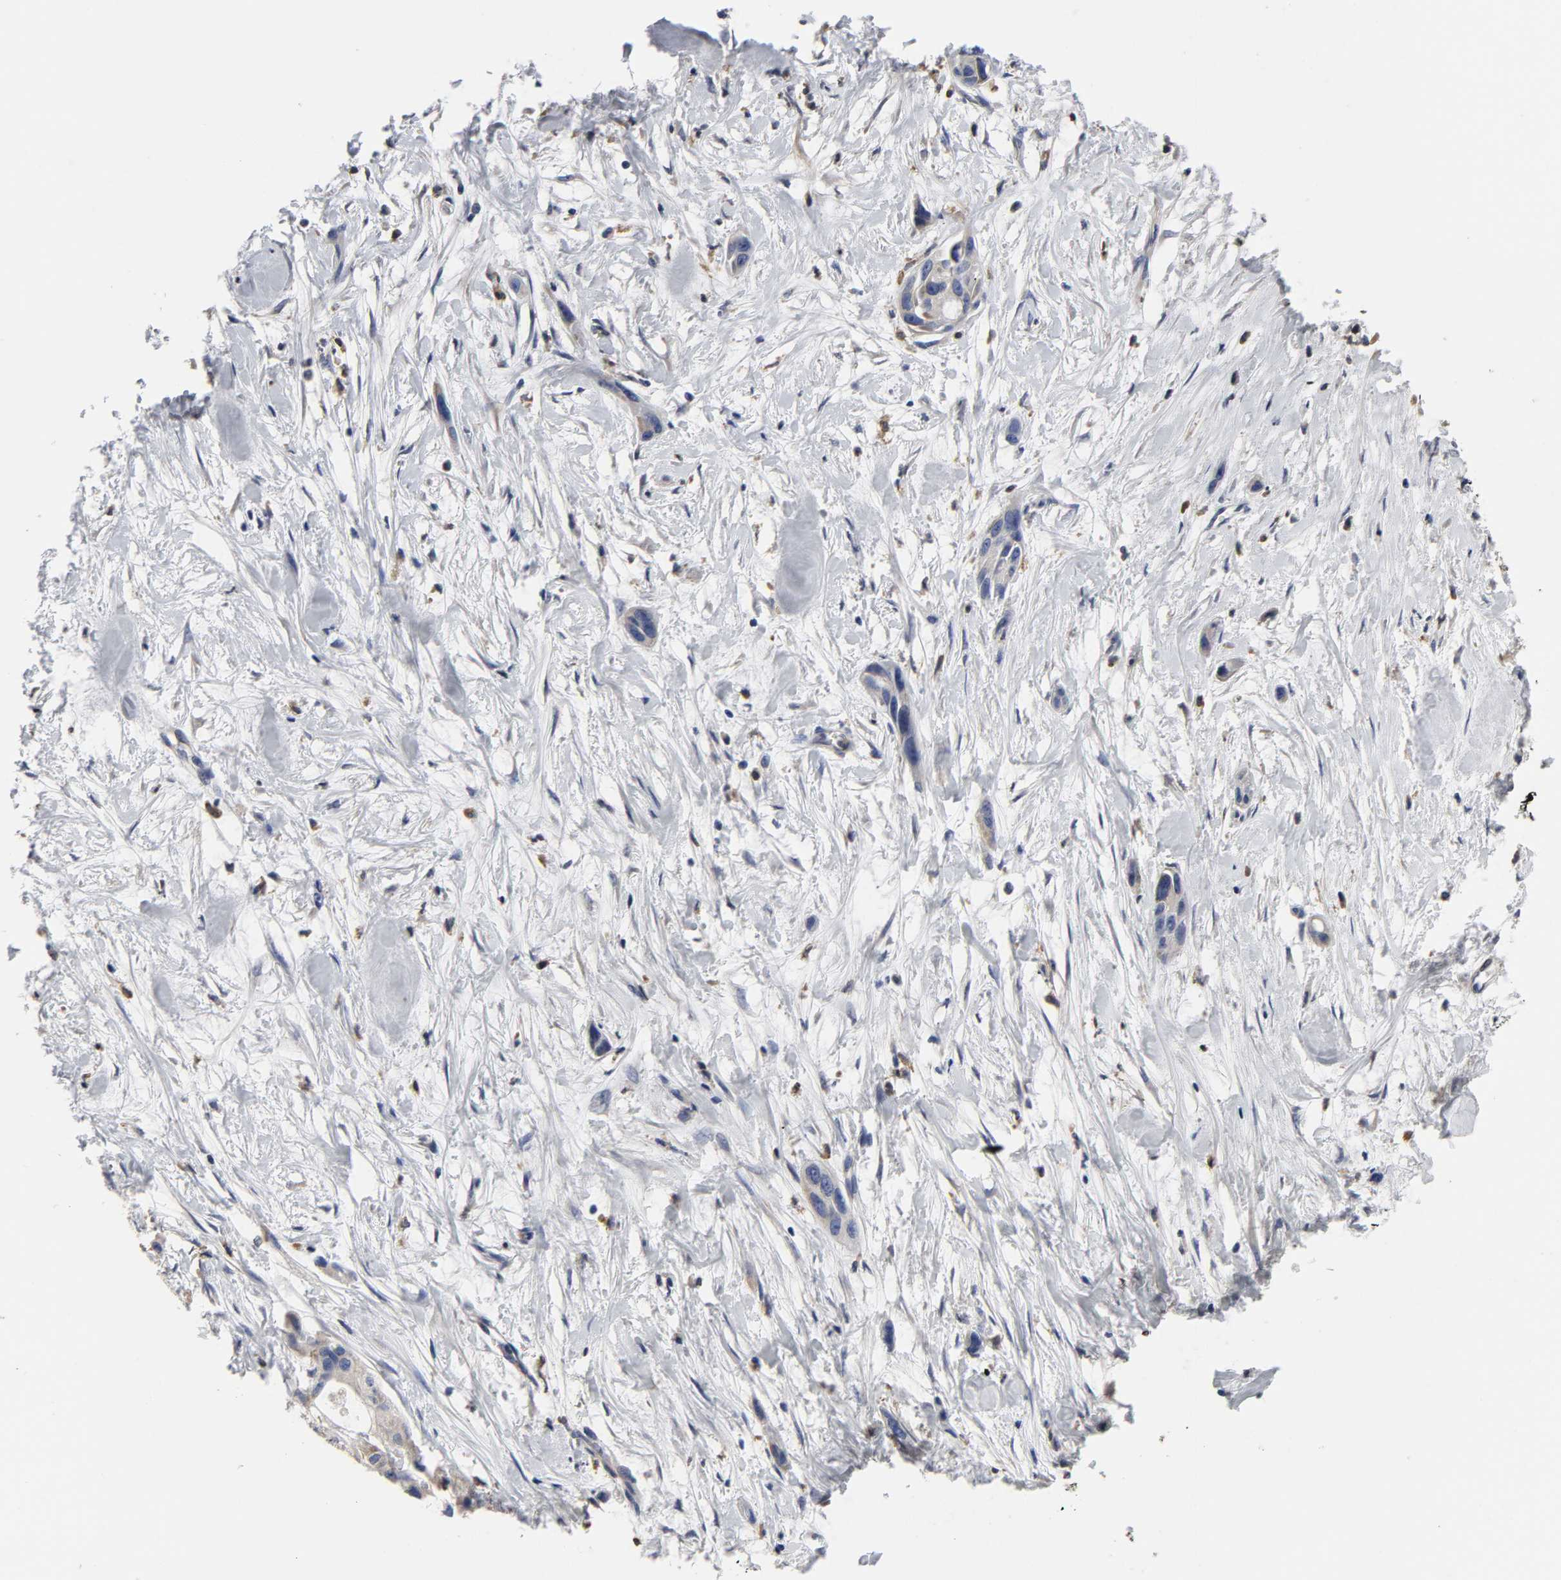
{"staining": {"intensity": "weak", "quantity": ">75%", "location": "cytoplasmic/membranous"}, "tissue": "pancreatic cancer", "cell_type": "Tumor cells", "image_type": "cancer", "snomed": [{"axis": "morphology", "description": "Adenocarcinoma, NOS"}, {"axis": "topography", "description": "Pancreas"}], "caption": "A brown stain shows weak cytoplasmic/membranous staining of a protein in pancreatic cancer tumor cells. Immunohistochemistry (ihc) stains the protein of interest in brown and the nuclei are stained blue.", "gene": "HCK", "patient": {"sex": "female", "age": 60}}